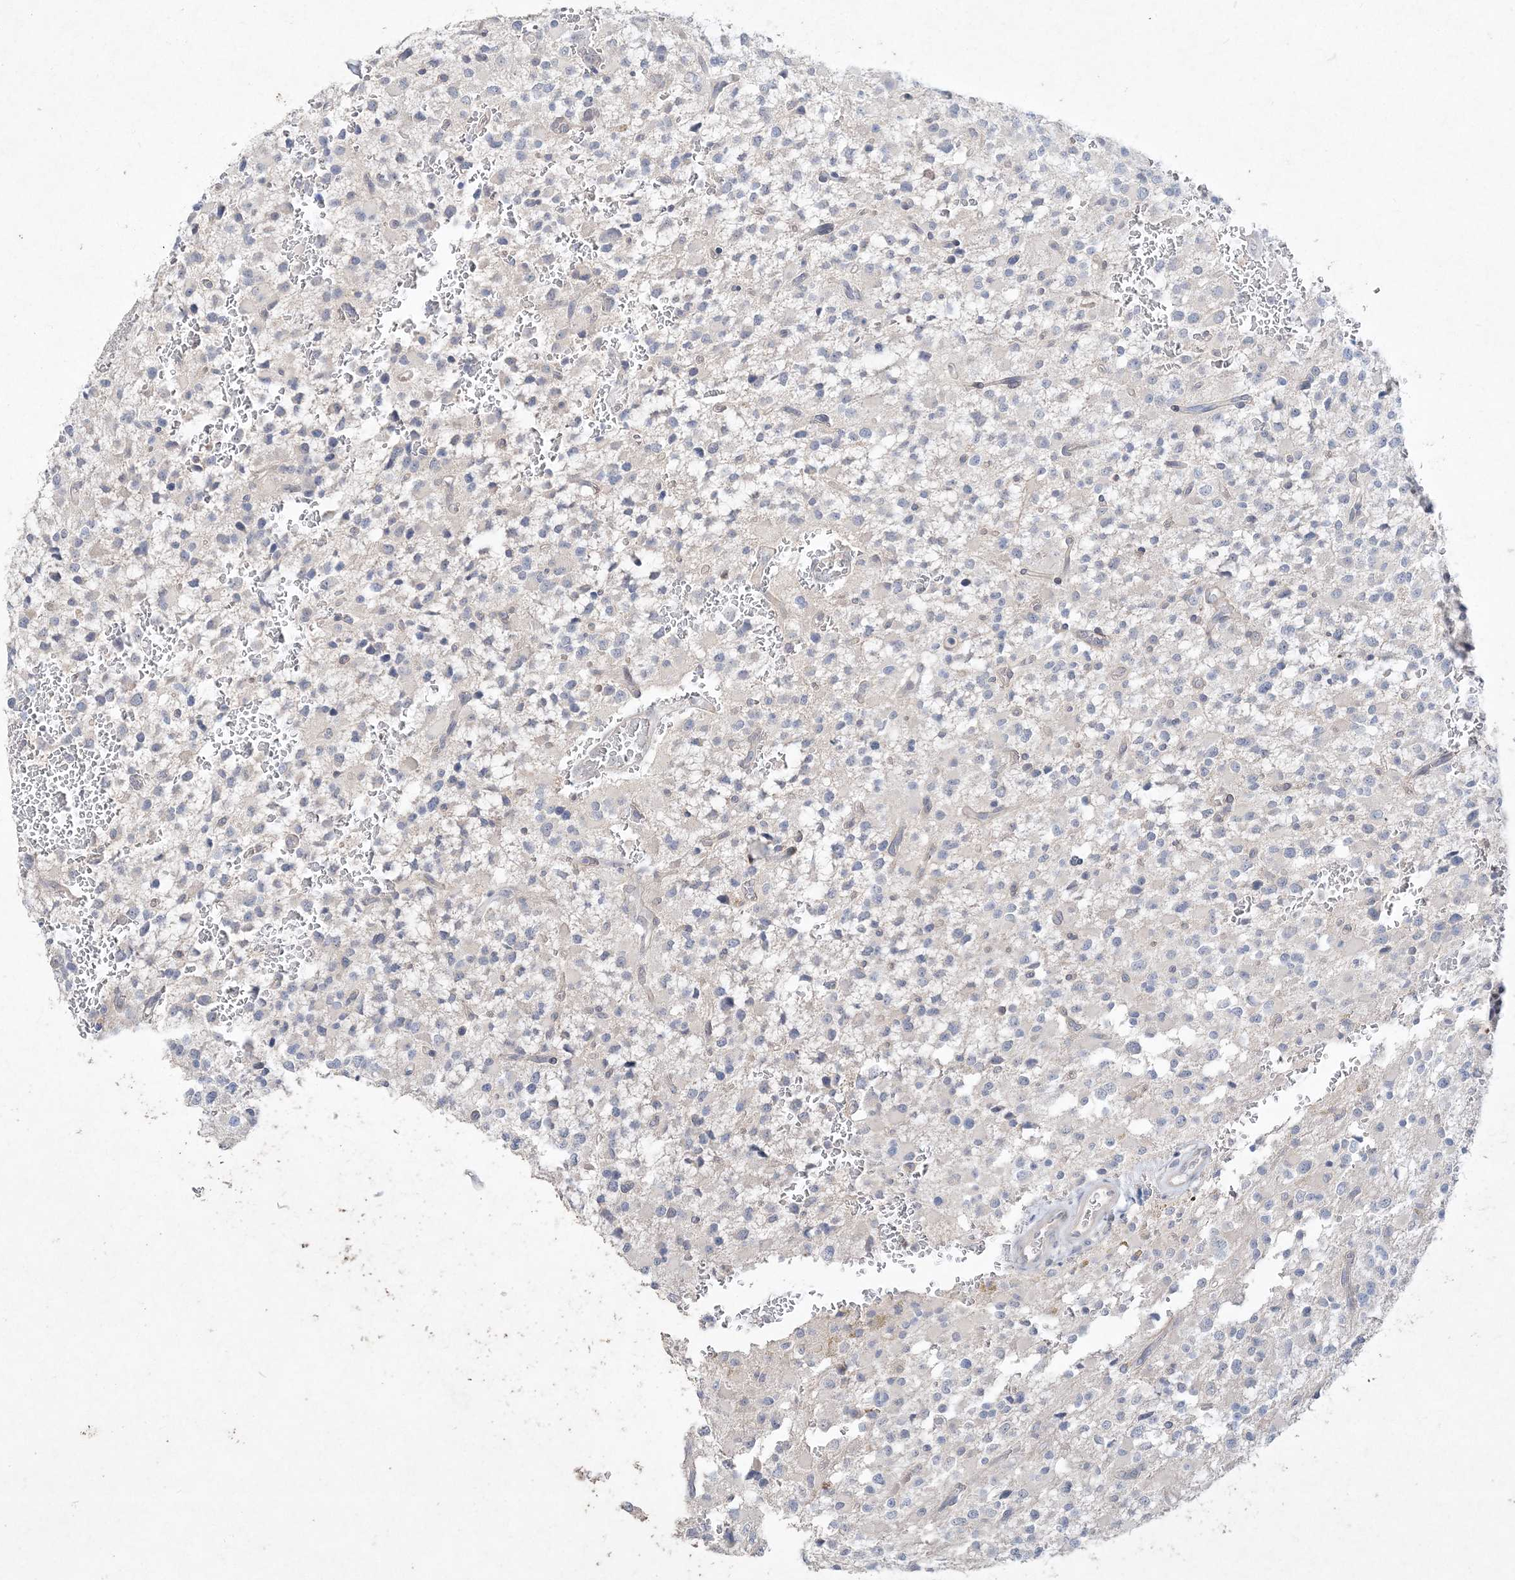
{"staining": {"intensity": "negative", "quantity": "none", "location": "none"}, "tissue": "glioma", "cell_type": "Tumor cells", "image_type": "cancer", "snomed": [{"axis": "morphology", "description": "Glioma, malignant, High grade"}, {"axis": "topography", "description": "Brain"}], "caption": "Glioma was stained to show a protein in brown. There is no significant positivity in tumor cells.", "gene": "DNAH5", "patient": {"sex": "male", "age": 34}}